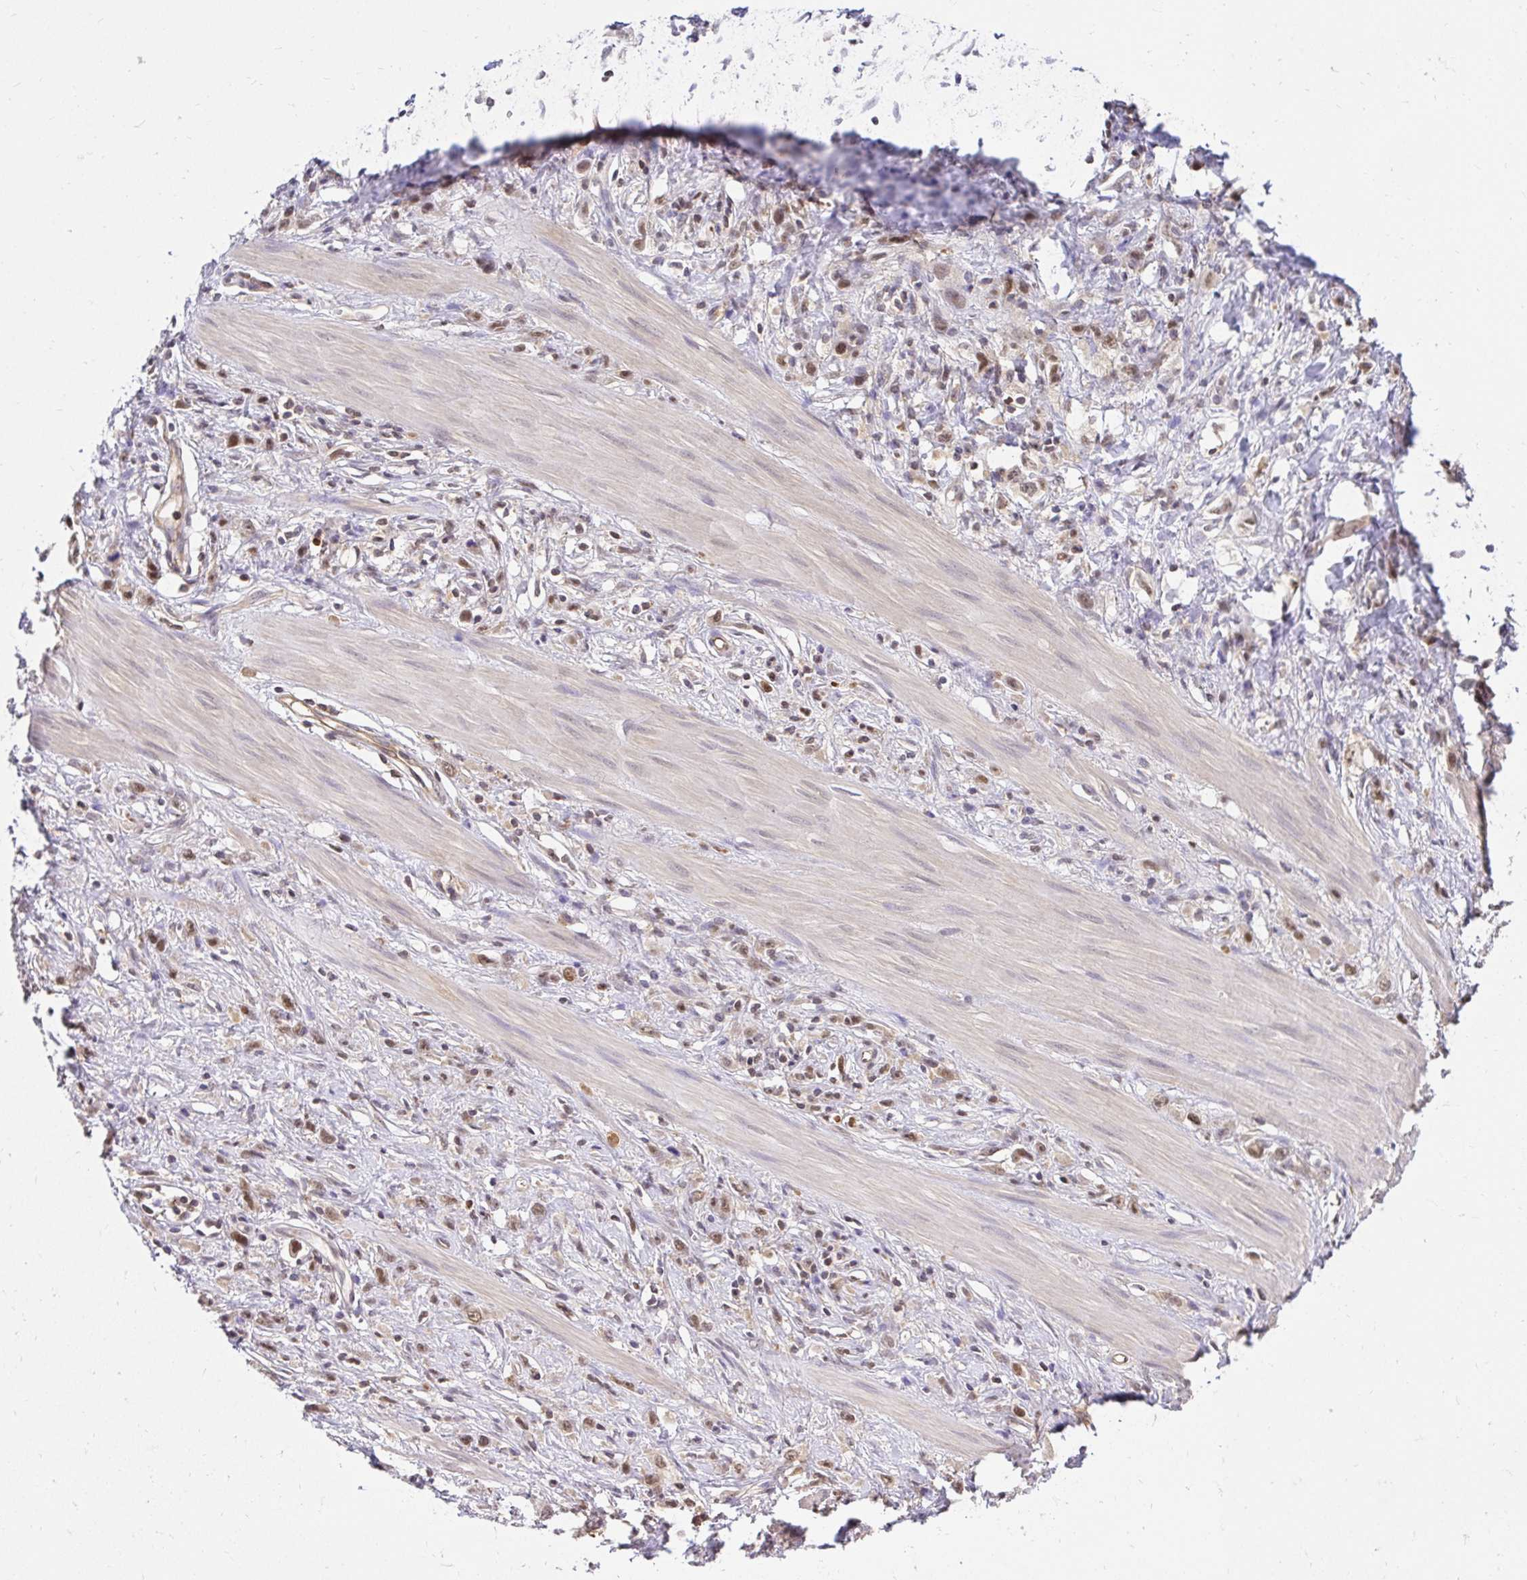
{"staining": {"intensity": "moderate", "quantity": ">75%", "location": "nuclear"}, "tissue": "stomach cancer", "cell_type": "Tumor cells", "image_type": "cancer", "snomed": [{"axis": "morphology", "description": "Adenocarcinoma, NOS"}, {"axis": "topography", "description": "Stomach"}], "caption": "Immunohistochemistry (IHC) staining of adenocarcinoma (stomach), which exhibits medium levels of moderate nuclear expression in about >75% of tumor cells indicating moderate nuclear protein staining. The staining was performed using DAB (brown) for protein detection and nuclei were counterstained in hematoxylin (blue).", "gene": "PSMA4", "patient": {"sex": "male", "age": 47}}